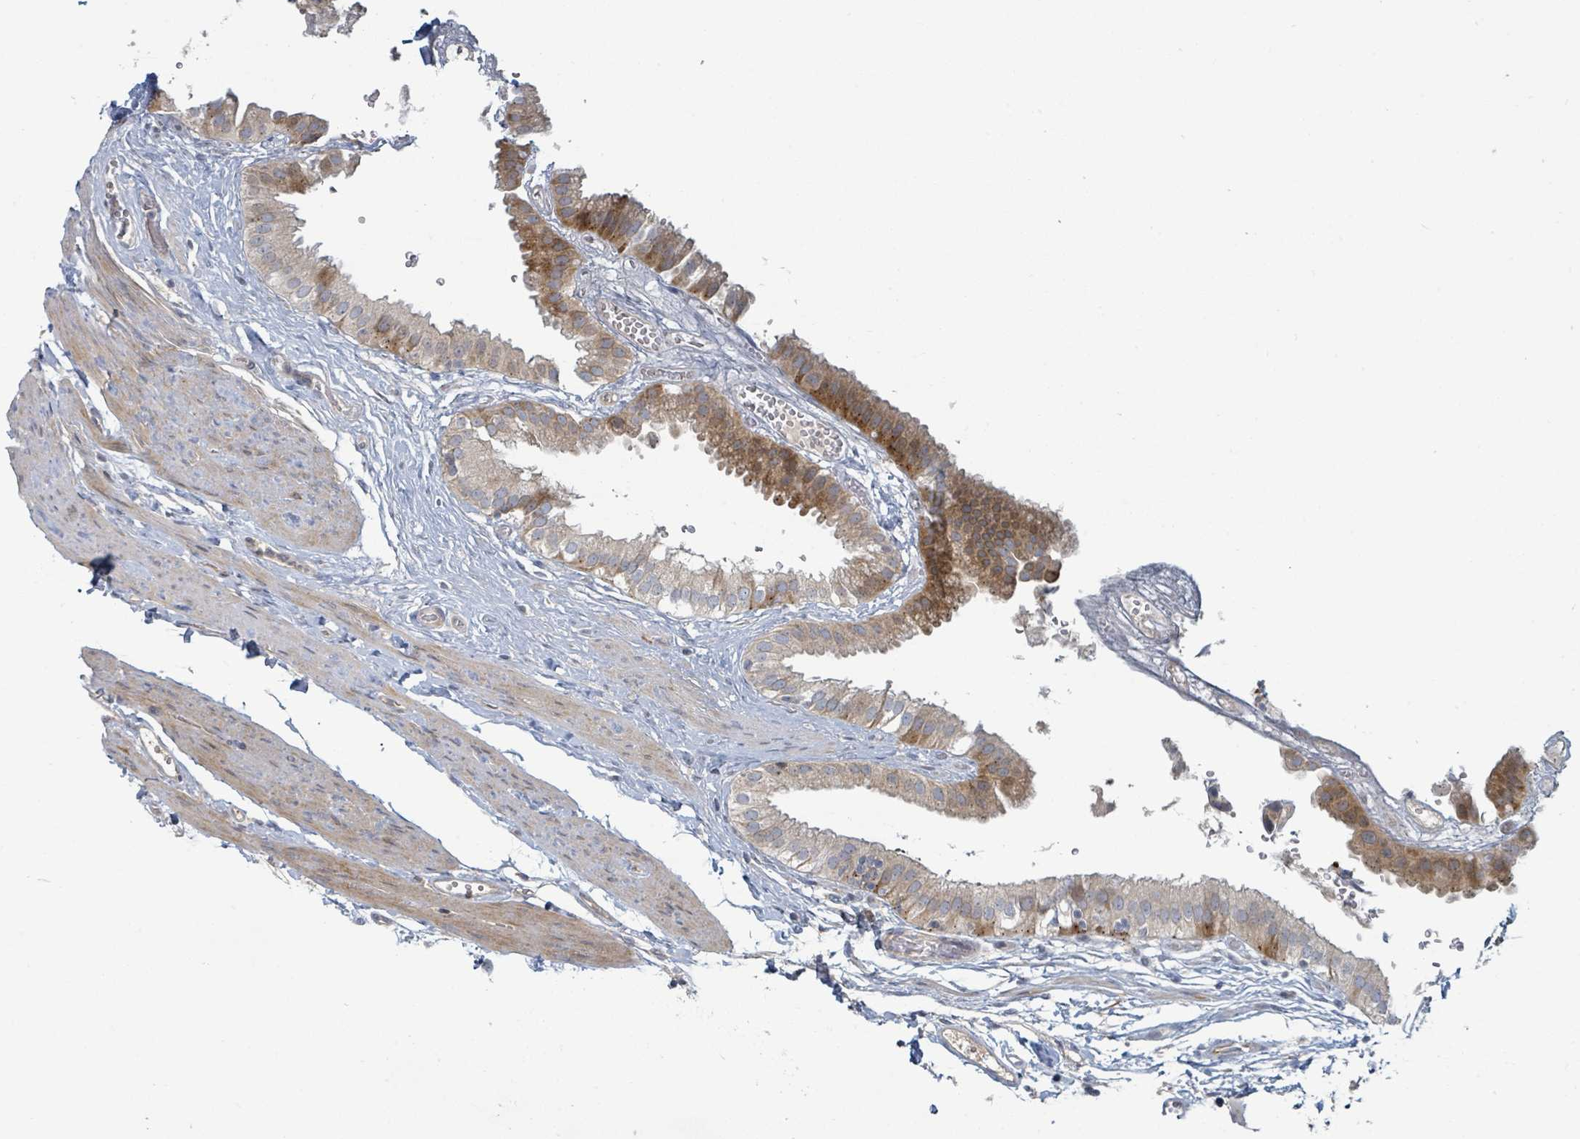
{"staining": {"intensity": "moderate", "quantity": "25%-75%", "location": "cytoplasmic/membranous"}, "tissue": "gallbladder", "cell_type": "Glandular cells", "image_type": "normal", "snomed": [{"axis": "morphology", "description": "Normal tissue, NOS"}, {"axis": "topography", "description": "Gallbladder"}], "caption": "Immunohistochemical staining of benign human gallbladder reveals 25%-75% levels of moderate cytoplasmic/membranous protein staining in about 25%-75% of glandular cells. (DAB IHC with brightfield microscopy, high magnification).", "gene": "COL5A3", "patient": {"sex": "female", "age": 61}}